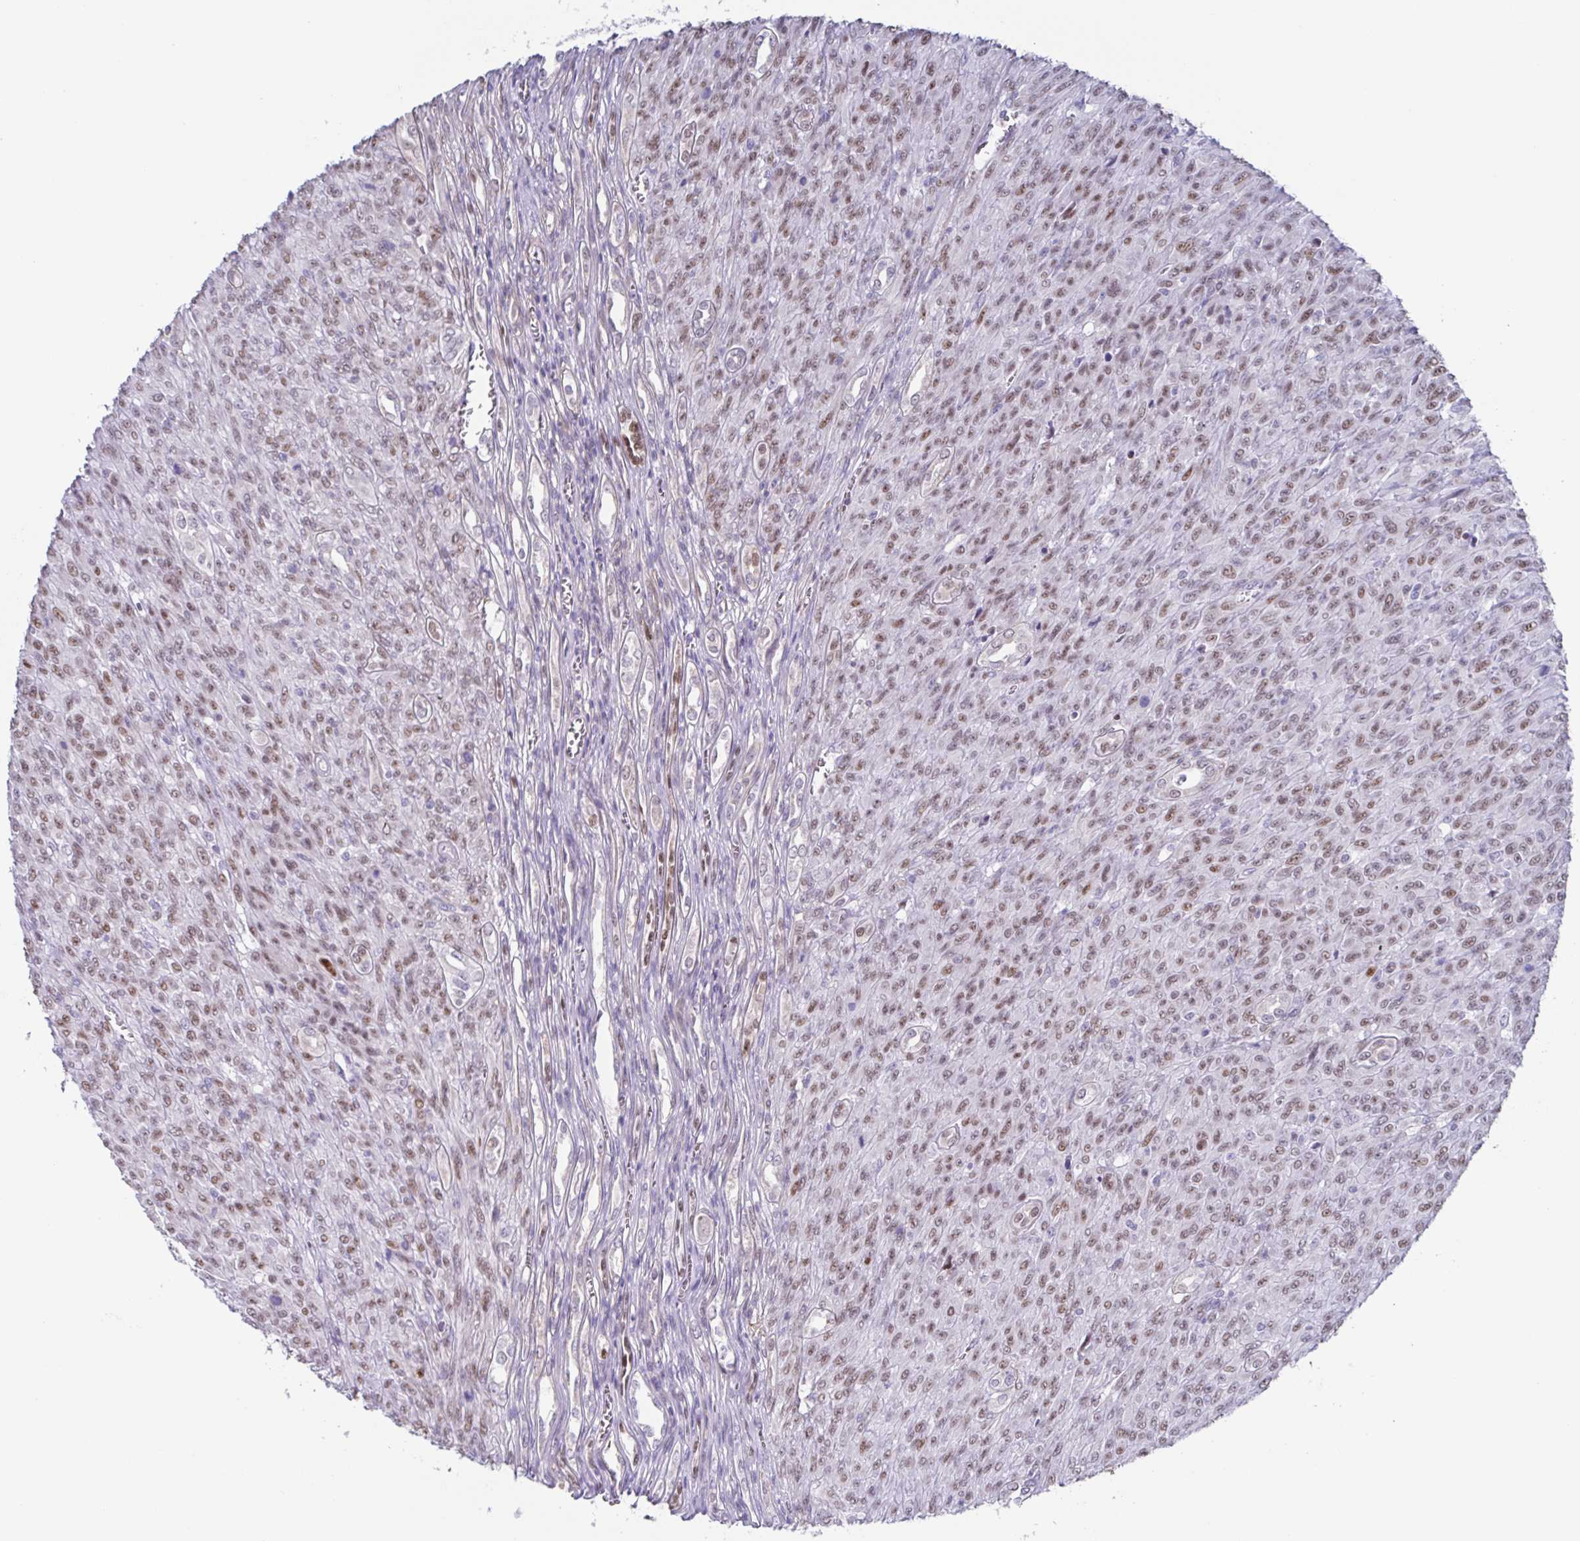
{"staining": {"intensity": "weak", "quantity": ">75%", "location": "nuclear"}, "tissue": "renal cancer", "cell_type": "Tumor cells", "image_type": "cancer", "snomed": [{"axis": "morphology", "description": "Adenocarcinoma, NOS"}, {"axis": "topography", "description": "Kidney"}], "caption": "Immunohistochemical staining of renal cancer exhibits low levels of weak nuclear protein expression in about >75% of tumor cells.", "gene": "PBOV1", "patient": {"sex": "male", "age": 58}}